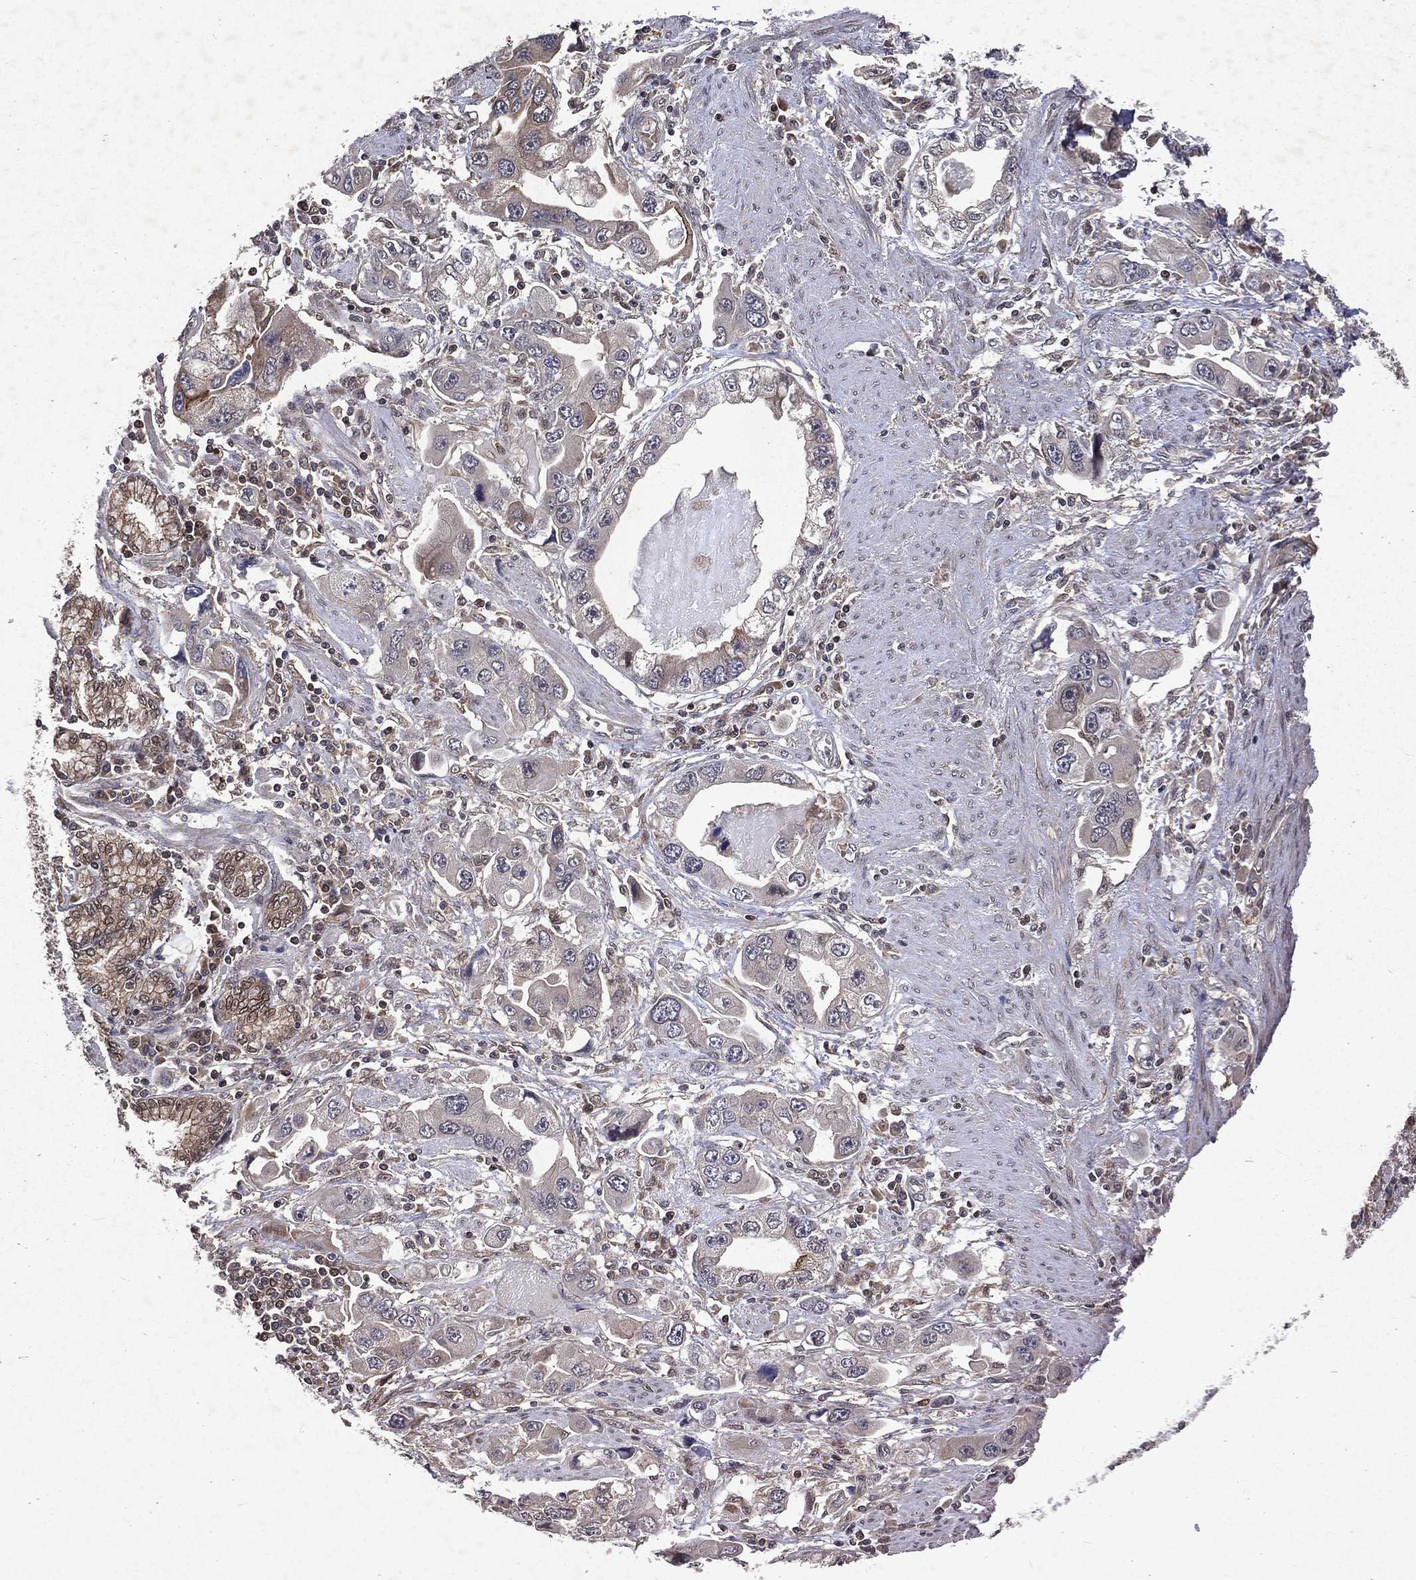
{"staining": {"intensity": "moderate", "quantity": "<25%", "location": "cytoplasmic/membranous"}, "tissue": "stomach cancer", "cell_type": "Tumor cells", "image_type": "cancer", "snomed": [{"axis": "morphology", "description": "Adenocarcinoma, NOS"}, {"axis": "topography", "description": "Stomach, lower"}], "caption": "This histopathology image exhibits IHC staining of human stomach cancer (adenocarcinoma), with low moderate cytoplasmic/membranous positivity in approximately <25% of tumor cells.", "gene": "MTAP", "patient": {"sex": "female", "age": 93}}